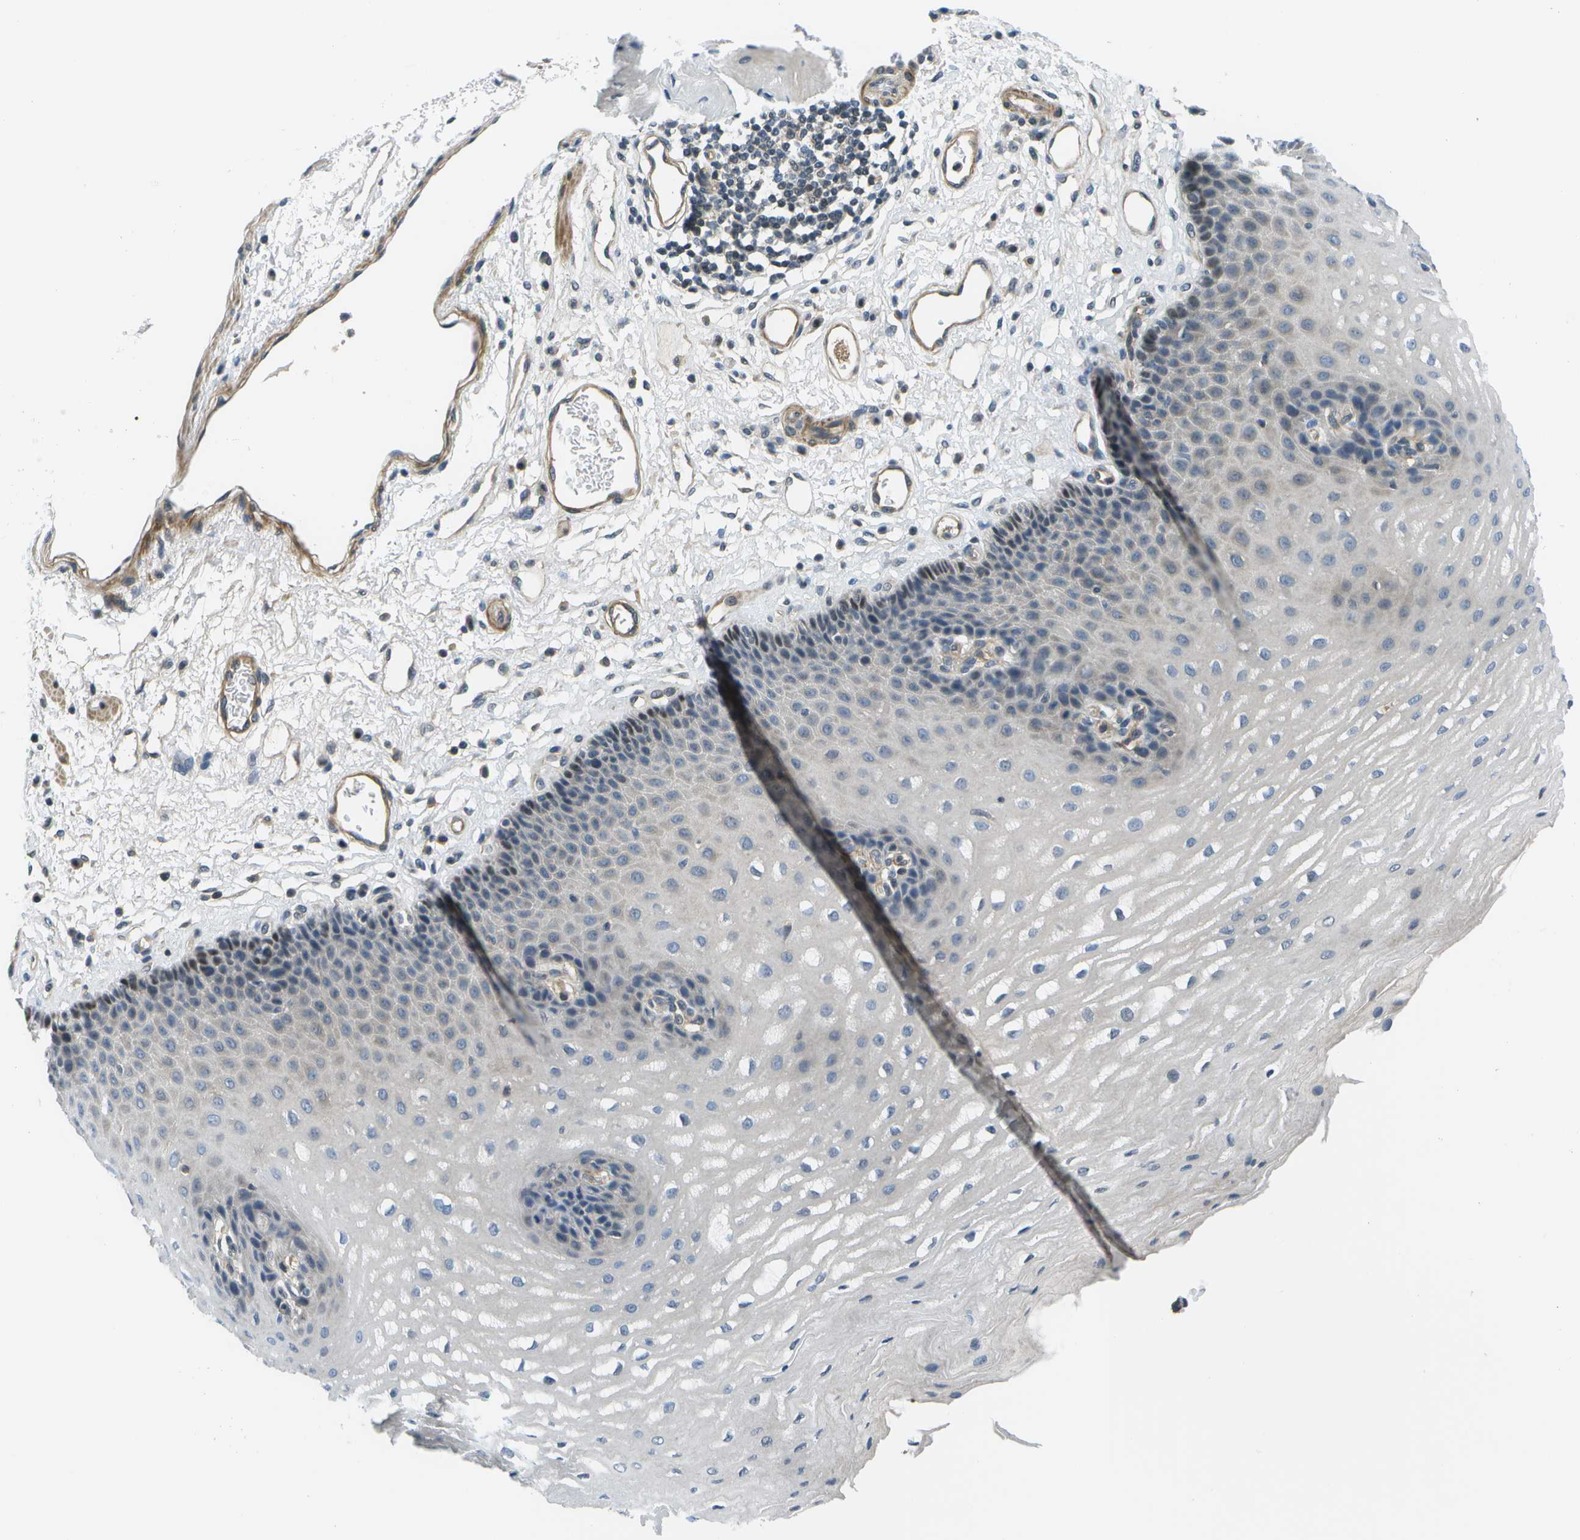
{"staining": {"intensity": "negative", "quantity": "none", "location": "none"}, "tissue": "esophagus", "cell_type": "Squamous epithelial cells", "image_type": "normal", "snomed": [{"axis": "morphology", "description": "Normal tissue, NOS"}, {"axis": "topography", "description": "Esophagus"}], "caption": "High power microscopy photomicrograph of an immunohistochemistry micrograph of benign esophagus, revealing no significant expression in squamous epithelial cells.", "gene": "ENPP5", "patient": {"sex": "male", "age": 54}}